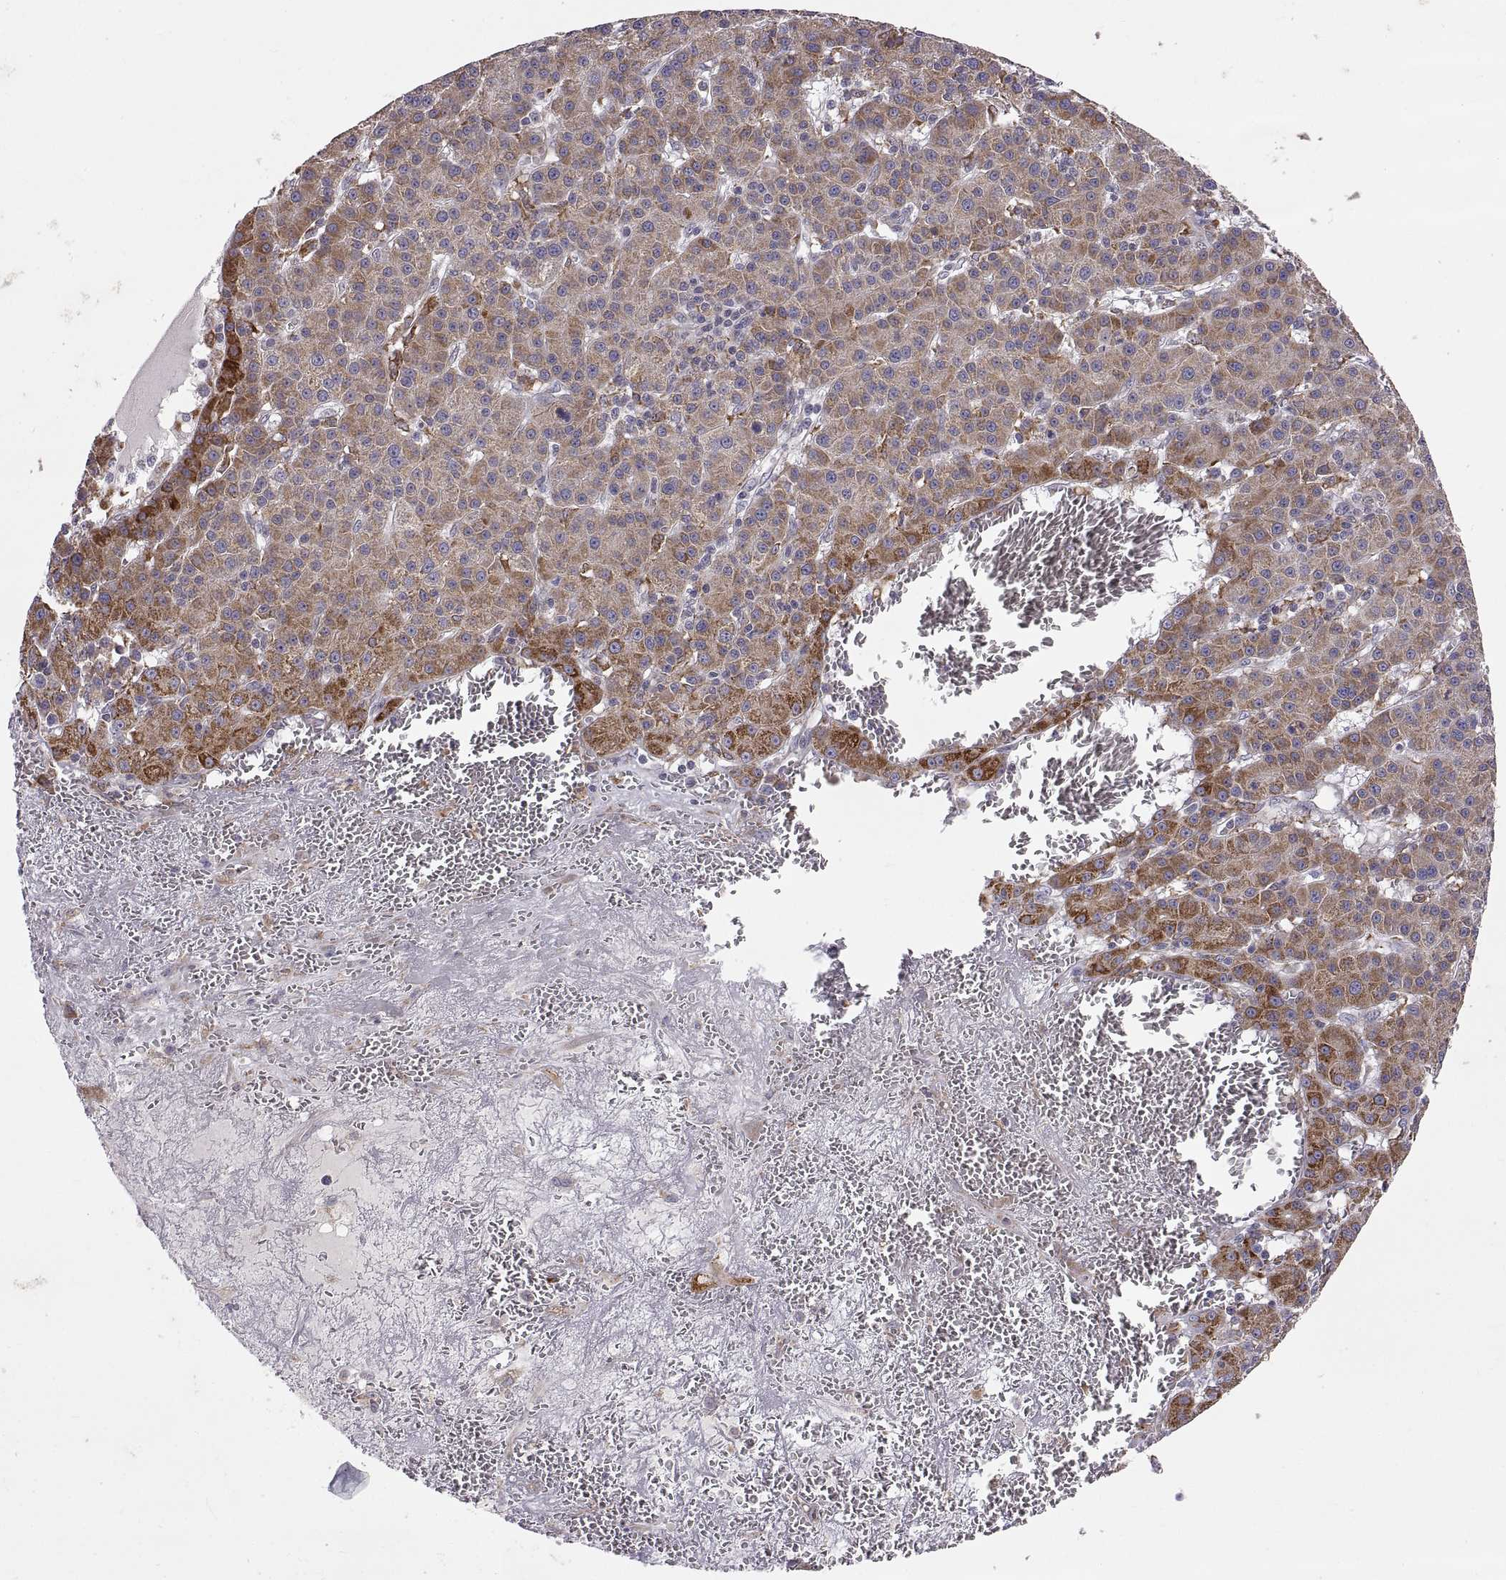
{"staining": {"intensity": "strong", "quantity": "<25%", "location": "cytoplasmic/membranous"}, "tissue": "liver cancer", "cell_type": "Tumor cells", "image_type": "cancer", "snomed": [{"axis": "morphology", "description": "Carcinoma, Hepatocellular, NOS"}, {"axis": "topography", "description": "Liver"}], "caption": "About <25% of tumor cells in liver cancer (hepatocellular carcinoma) display strong cytoplasmic/membranous protein staining as visualized by brown immunohistochemical staining.", "gene": "PLEKHB2", "patient": {"sex": "female", "age": 60}}